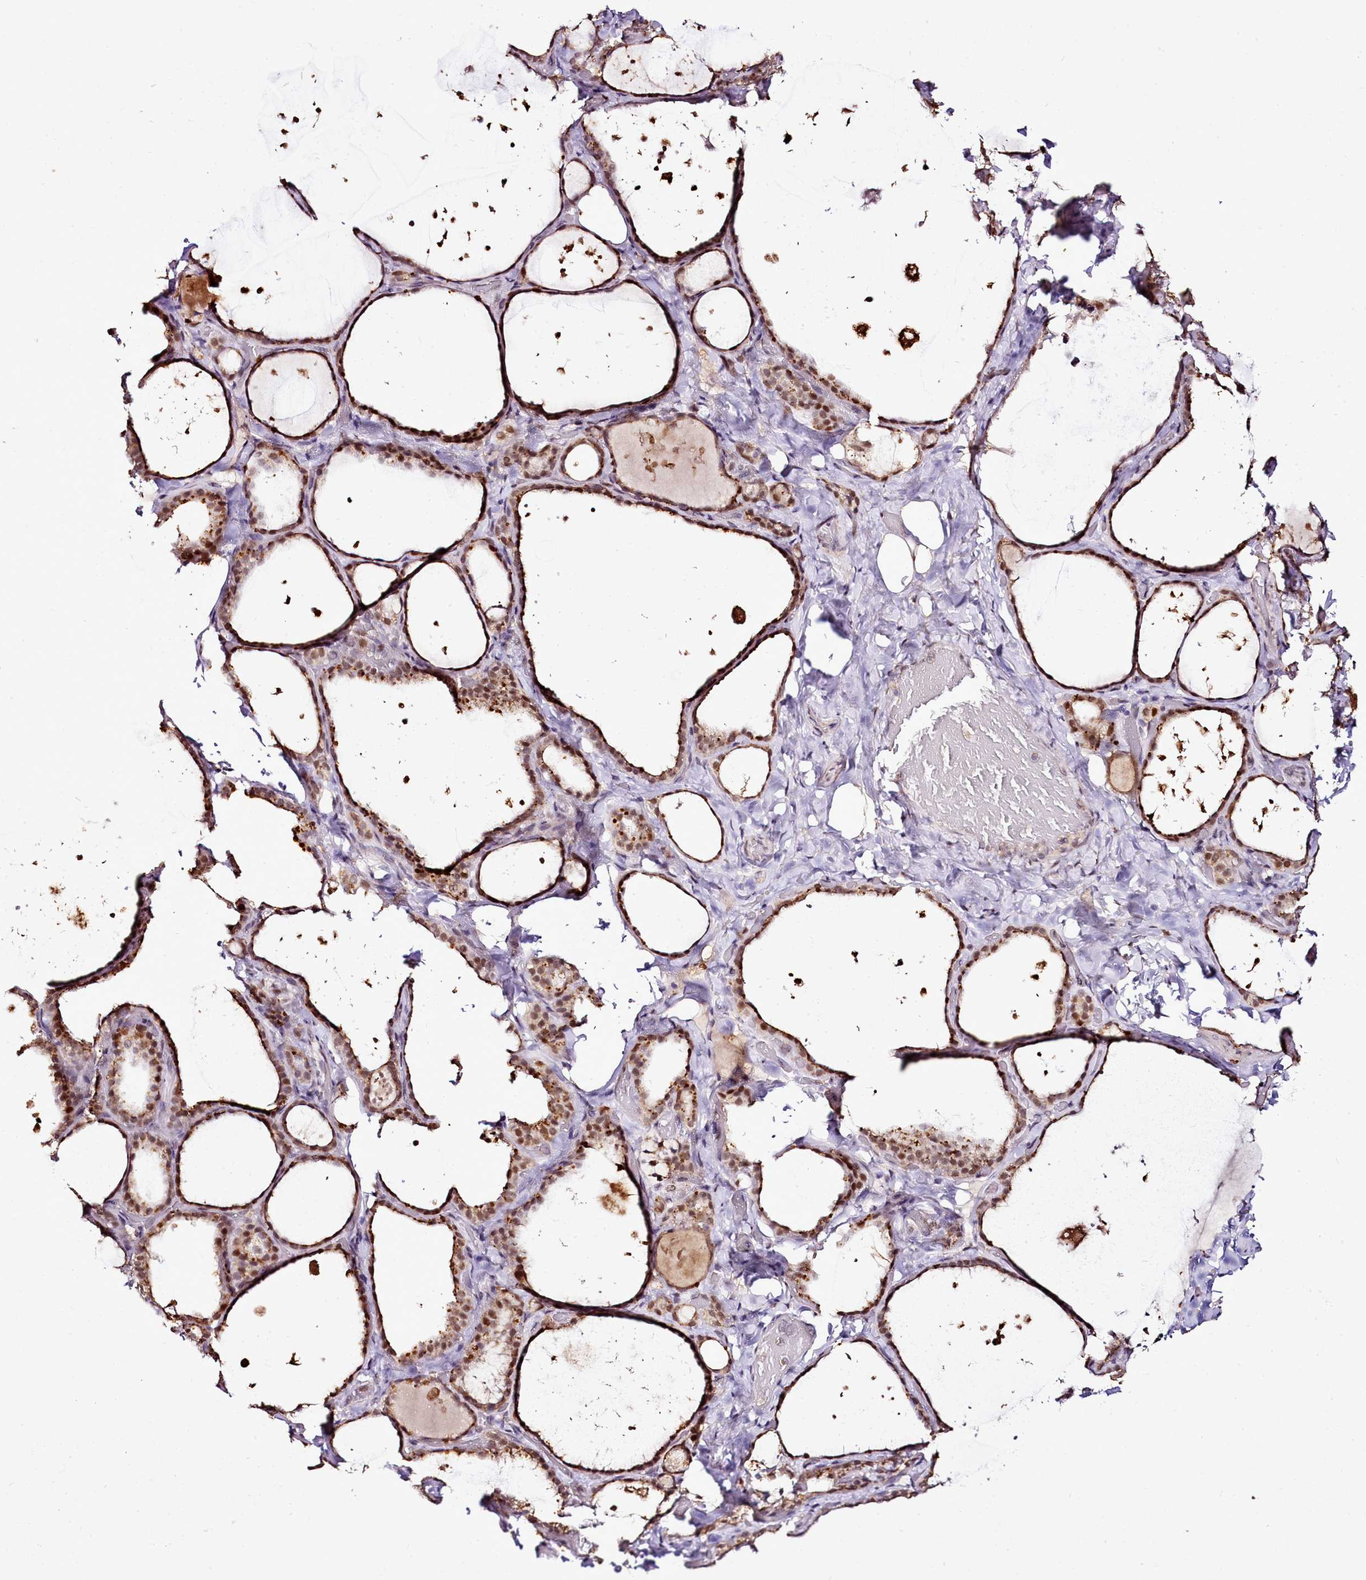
{"staining": {"intensity": "moderate", "quantity": ">75%", "location": "cytoplasmic/membranous,nuclear"}, "tissue": "thyroid gland", "cell_type": "Glandular cells", "image_type": "normal", "snomed": [{"axis": "morphology", "description": "Normal tissue, NOS"}, {"axis": "topography", "description": "Thyroid gland"}], "caption": "Glandular cells show medium levels of moderate cytoplasmic/membranous,nuclear positivity in approximately >75% of cells in benign thyroid gland. The staining was performed using DAB (3,3'-diaminobenzidine), with brown indicating positive protein expression. Nuclei are stained blue with hematoxylin.", "gene": "EDIL3", "patient": {"sex": "female", "age": 44}}